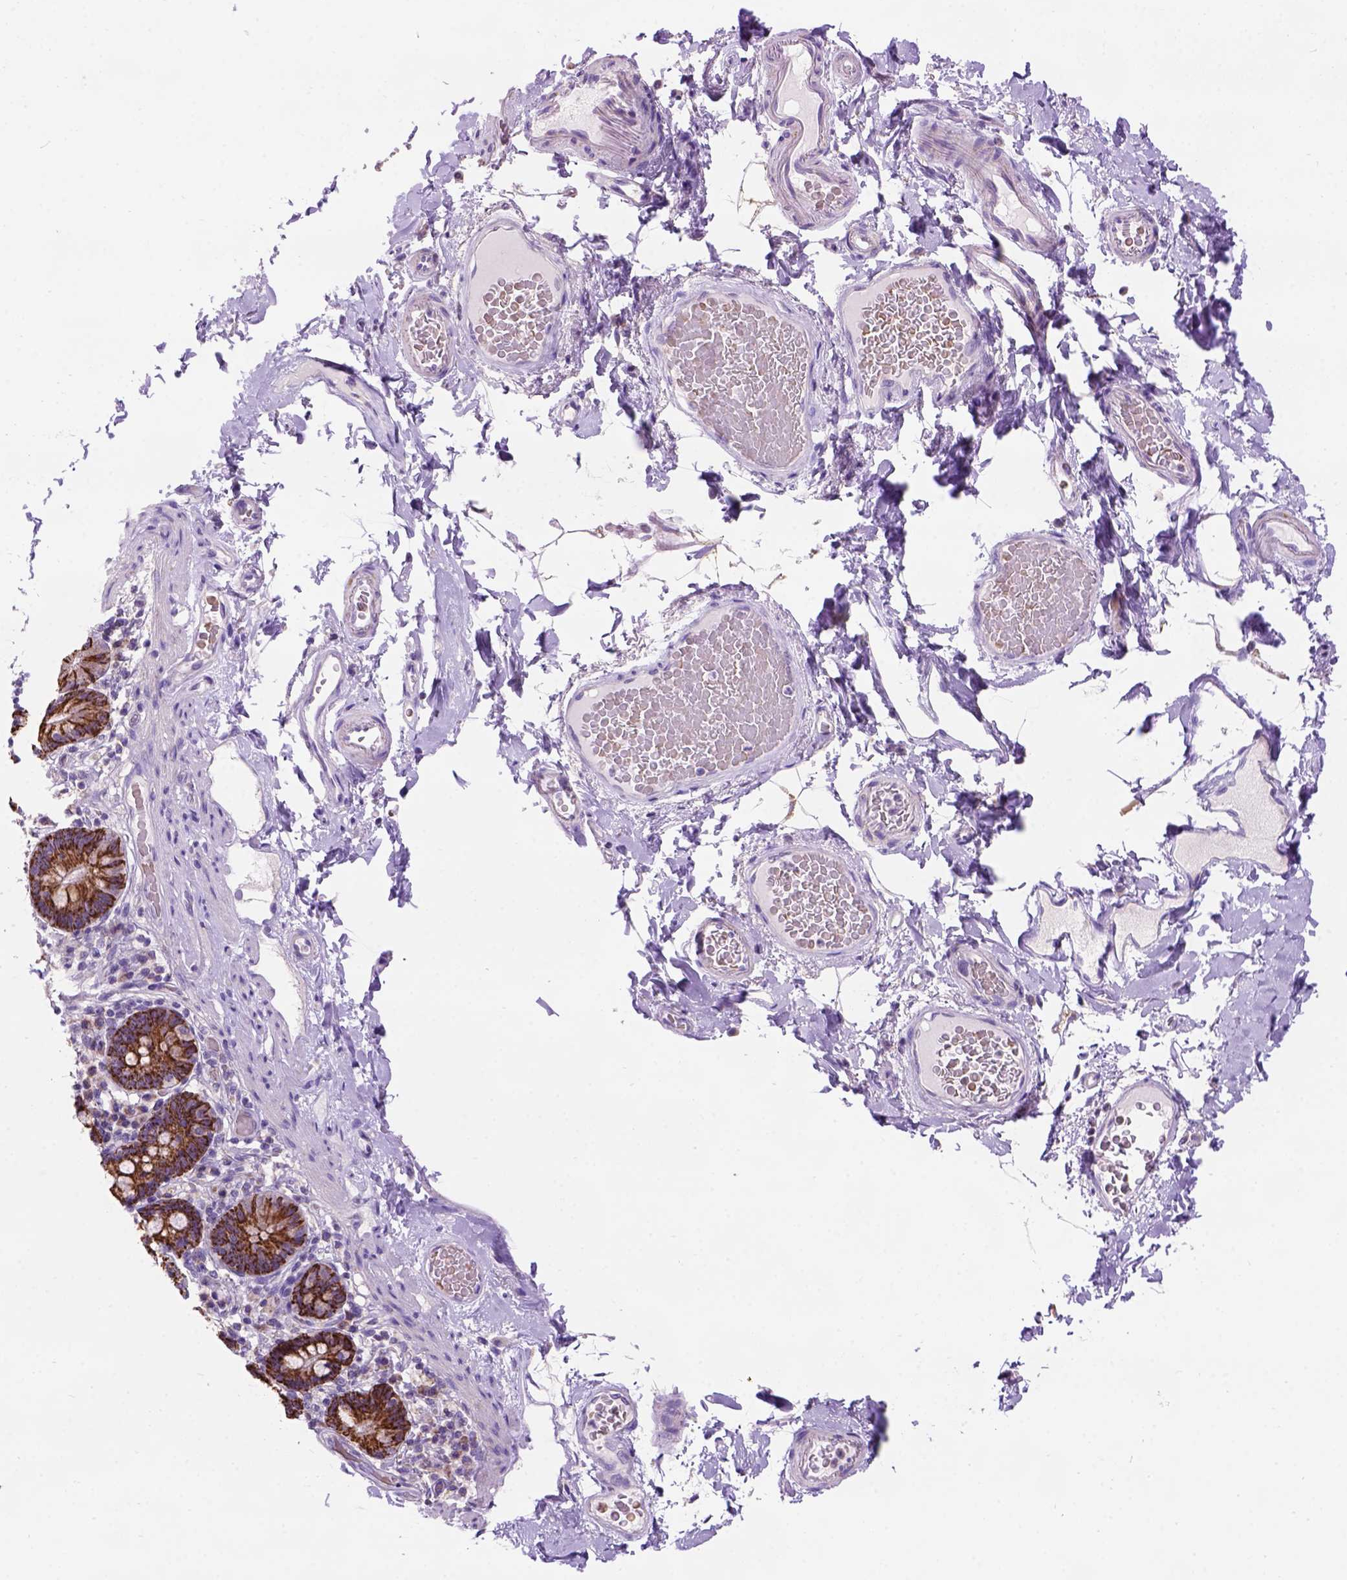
{"staining": {"intensity": "moderate", "quantity": "<25%", "location": "cytoplasmic/membranous"}, "tissue": "smooth muscle", "cell_type": "Smooth muscle cells", "image_type": "normal", "snomed": [{"axis": "morphology", "description": "Normal tissue, NOS"}, {"axis": "topography", "description": "Smooth muscle"}, {"axis": "topography", "description": "Colon"}], "caption": "Unremarkable smooth muscle was stained to show a protein in brown. There is low levels of moderate cytoplasmic/membranous expression in approximately <25% of smooth muscle cells.", "gene": "L2HGDH", "patient": {"sex": "male", "age": 73}}